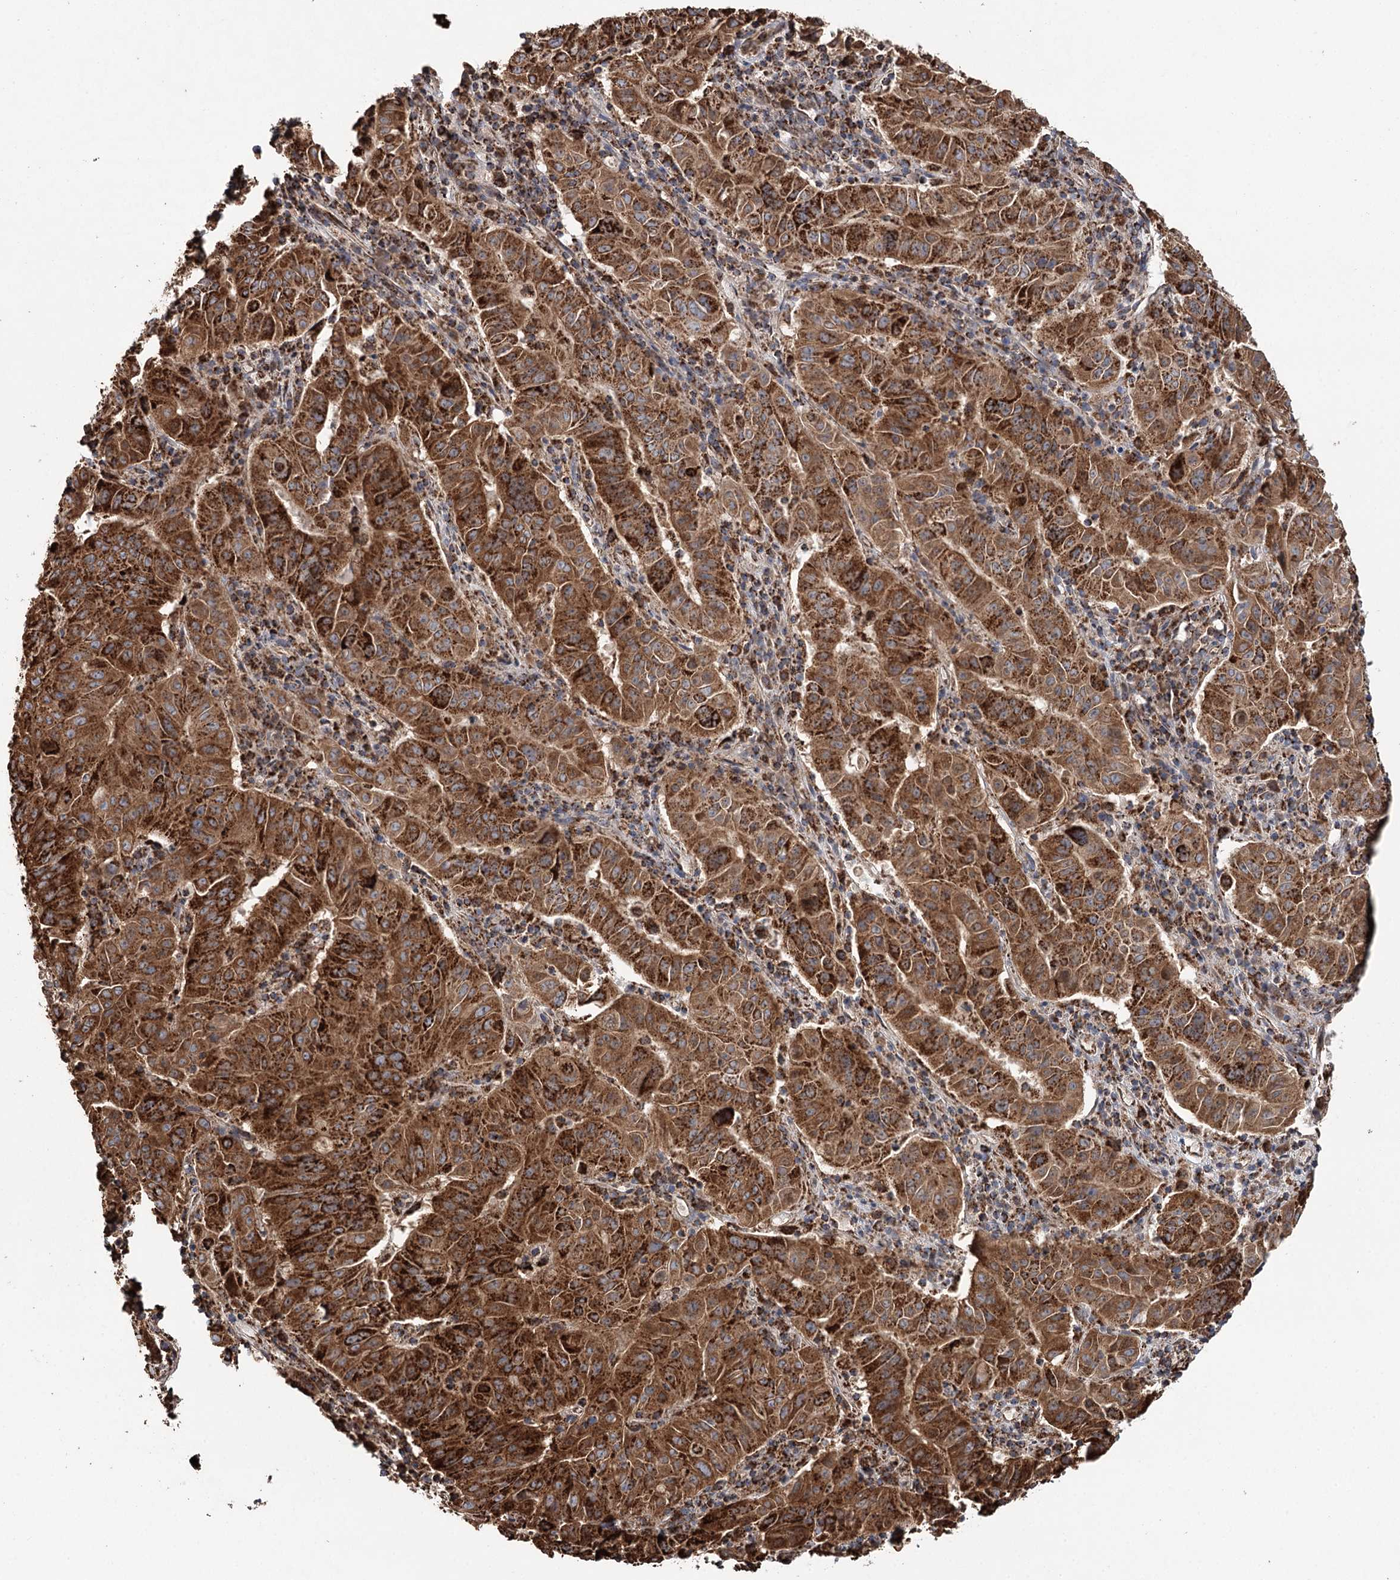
{"staining": {"intensity": "strong", "quantity": ">75%", "location": "cytoplasmic/membranous"}, "tissue": "pancreatic cancer", "cell_type": "Tumor cells", "image_type": "cancer", "snomed": [{"axis": "morphology", "description": "Adenocarcinoma, NOS"}, {"axis": "topography", "description": "Pancreas"}], "caption": "Tumor cells show strong cytoplasmic/membranous positivity in approximately >75% of cells in pancreatic adenocarcinoma.", "gene": "APH1A", "patient": {"sex": "male", "age": 63}}